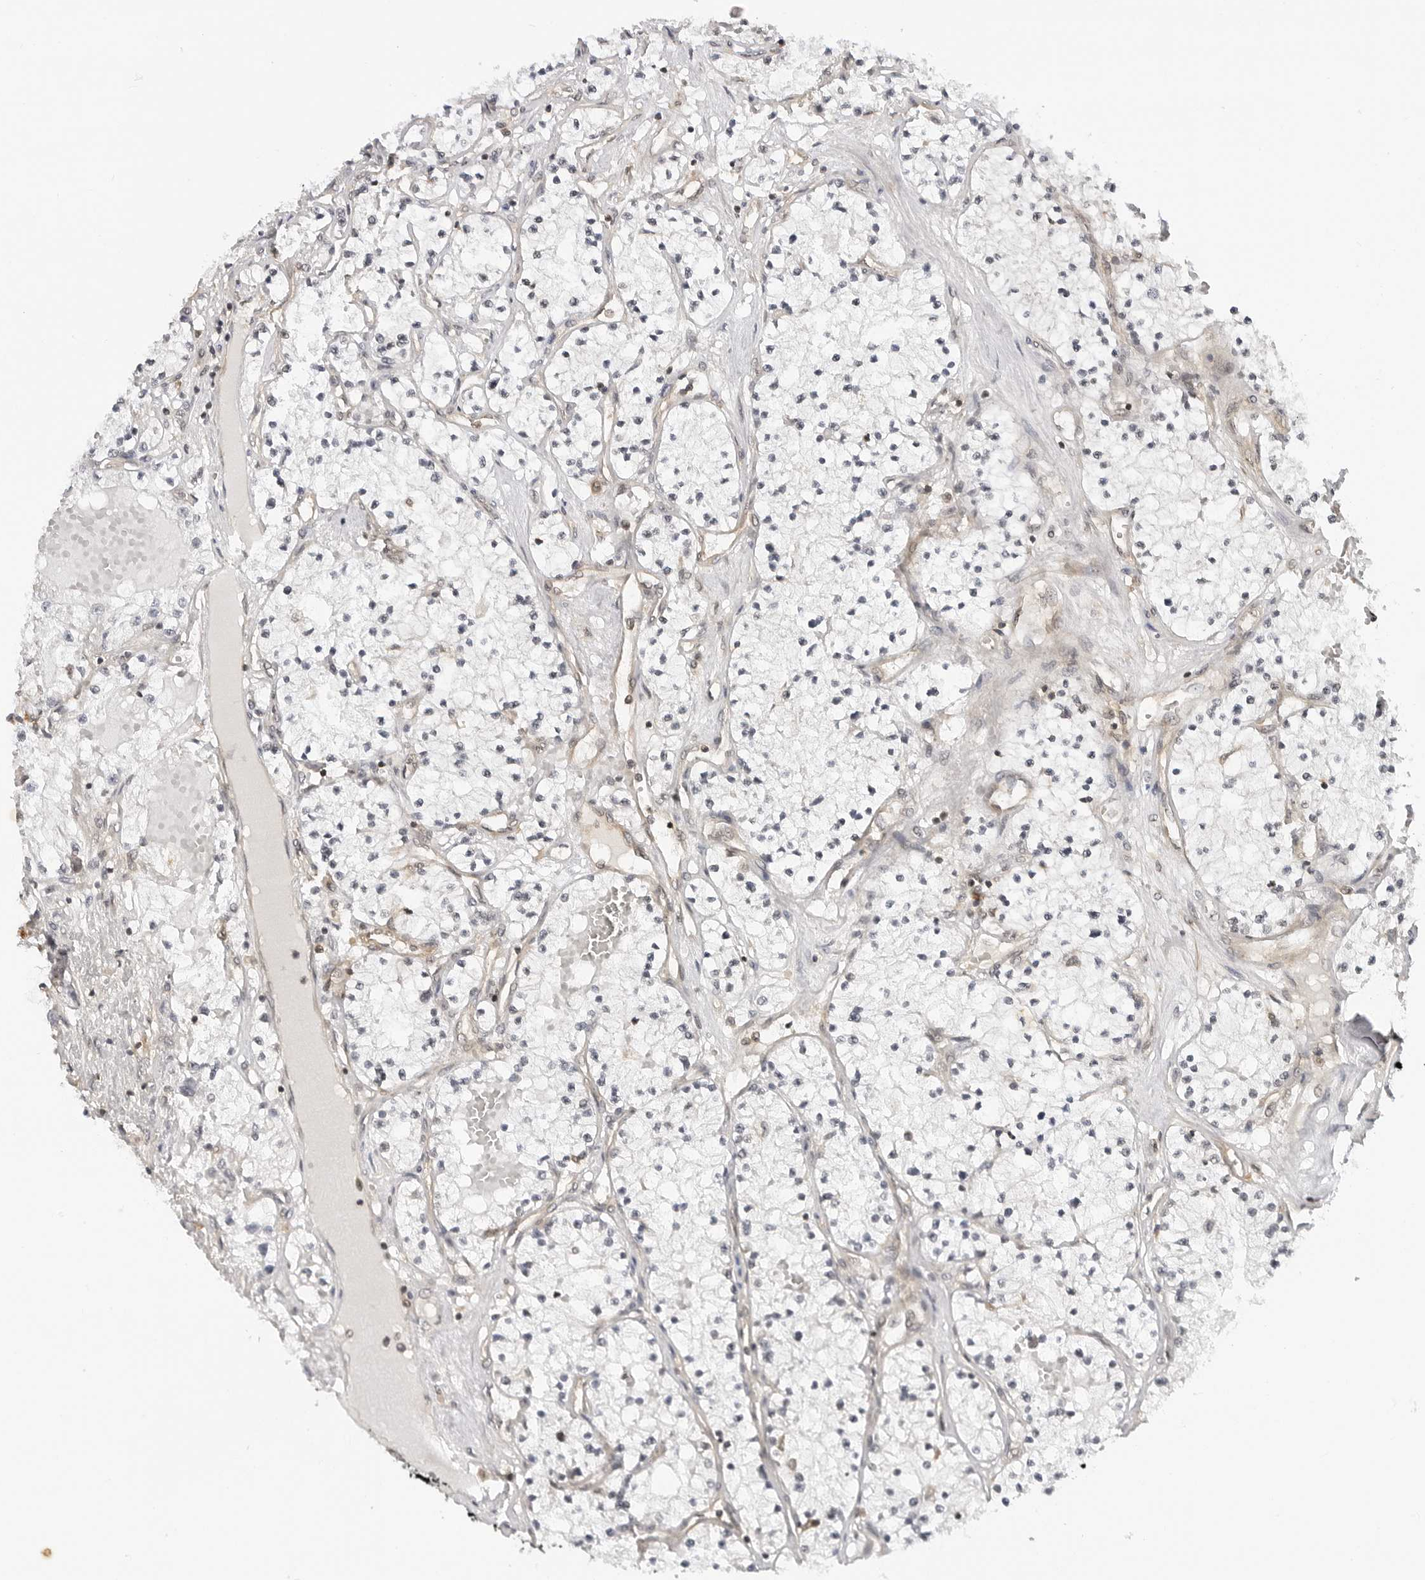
{"staining": {"intensity": "negative", "quantity": "none", "location": "none"}, "tissue": "renal cancer", "cell_type": "Tumor cells", "image_type": "cancer", "snomed": [{"axis": "morphology", "description": "Normal tissue, NOS"}, {"axis": "morphology", "description": "Adenocarcinoma, NOS"}, {"axis": "topography", "description": "Kidney"}], "caption": "This is a image of immunohistochemistry staining of renal cancer (adenocarcinoma), which shows no positivity in tumor cells. (DAB (3,3'-diaminobenzidine) immunohistochemistry (IHC) visualized using brightfield microscopy, high magnification).", "gene": "MAP2K5", "patient": {"sex": "male", "age": 68}}